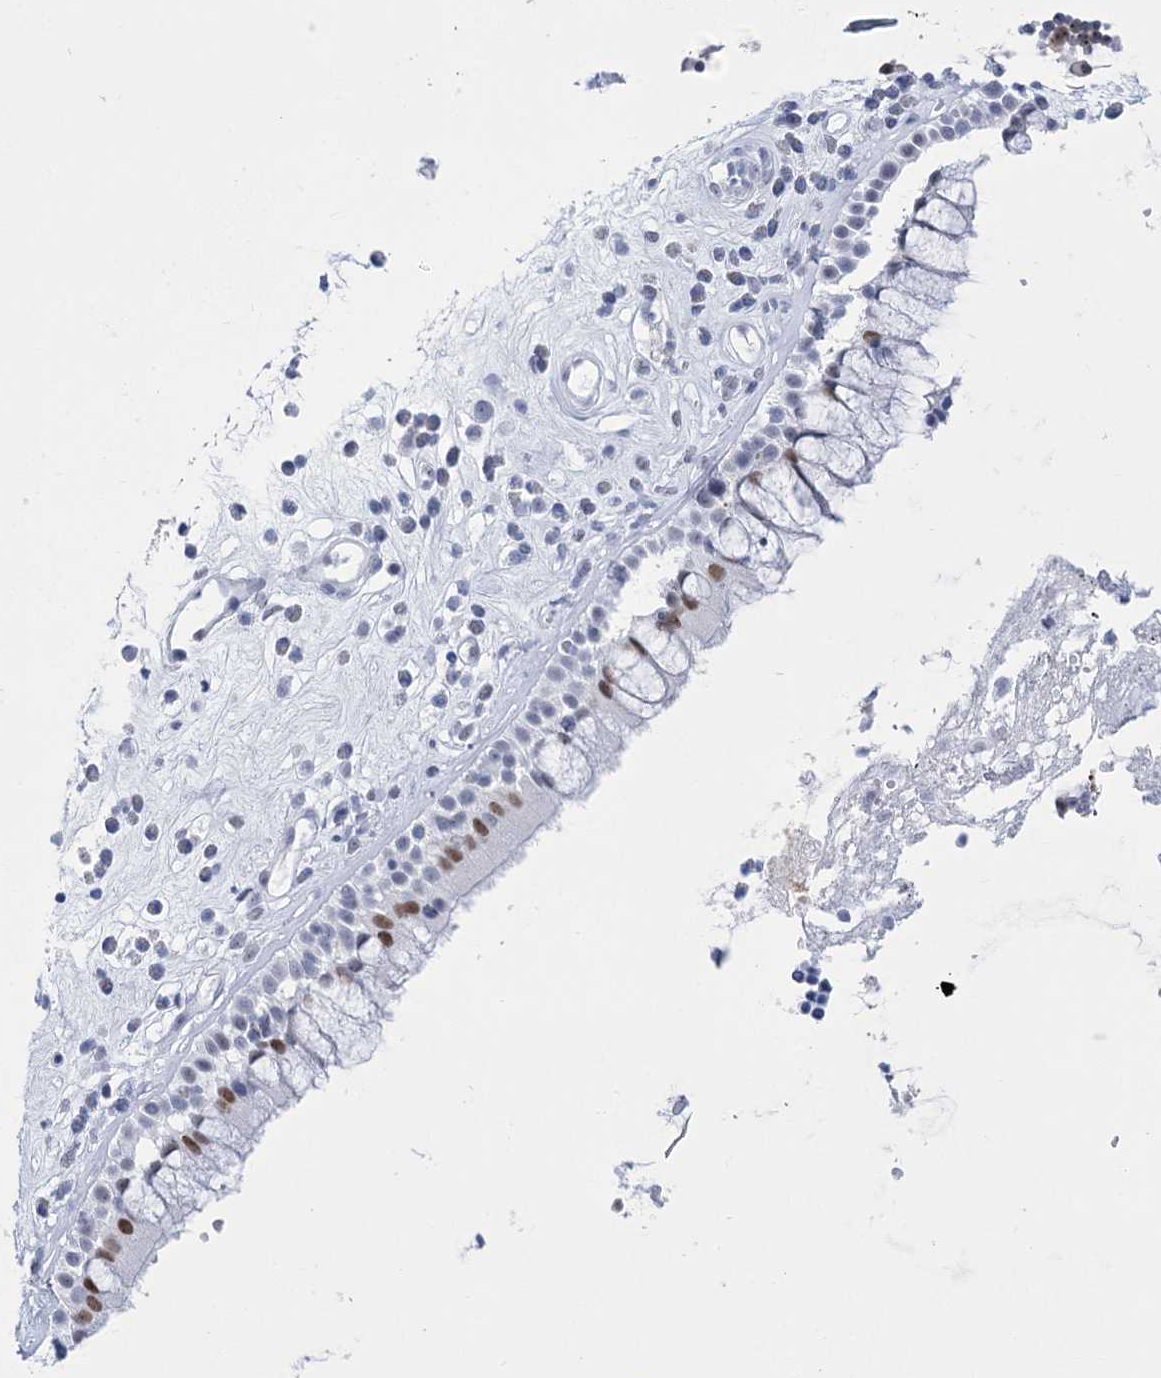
{"staining": {"intensity": "moderate", "quantity": "<25%", "location": "nuclear"}, "tissue": "nasopharynx", "cell_type": "Respiratory epithelial cells", "image_type": "normal", "snomed": [{"axis": "morphology", "description": "Normal tissue, NOS"}, {"axis": "morphology", "description": "Inflammation, NOS"}, {"axis": "topography", "description": "Nasopharynx"}], "caption": "Nasopharynx stained with a brown dye reveals moderate nuclear positive staining in approximately <25% of respiratory epithelial cells.", "gene": "HORMAD1", "patient": {"sex": "male", "age": 29}}